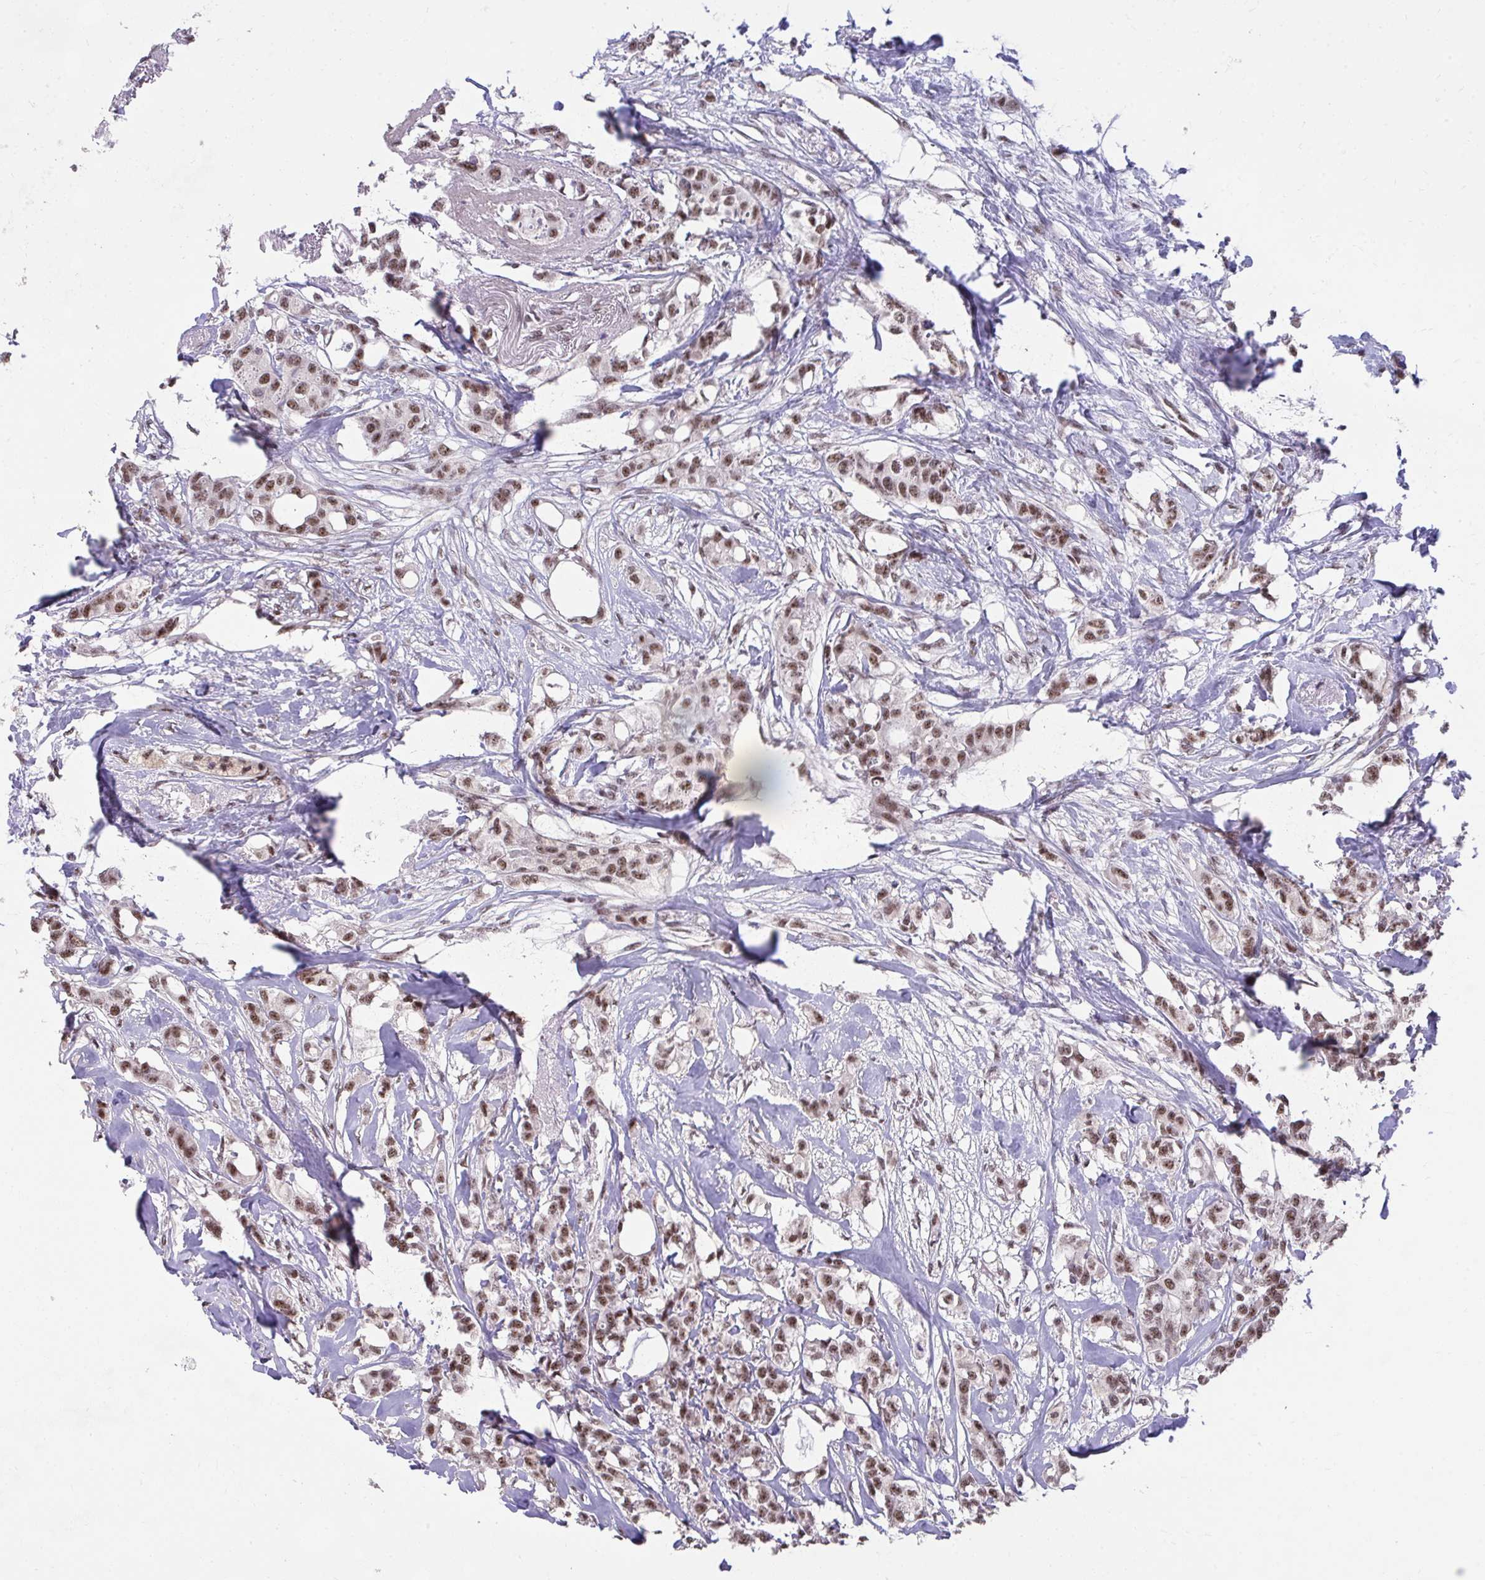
{"staining": {"intensity": "moderate", "quantity": ">75%", "location": "nuclear"}, "tissue": "breast cancer", "cell_type": "Tumor cells", "image_type": "cancer", "snomed": [{"axis": "morphology", "description": "Duct carcinoma"}, {"axis": "topography", "description": "Breast"}], "caption": "High-magnification brightfield microscopy of breast cancer stained with DAB (brown) and counterstained with hematoxylin (blue). tumor cells exhibit moderate nuclear expression is appreciated in approximately>75% of cells.", "gene": "SYNE4", "patient": {"sex": "female", "age": 62}}